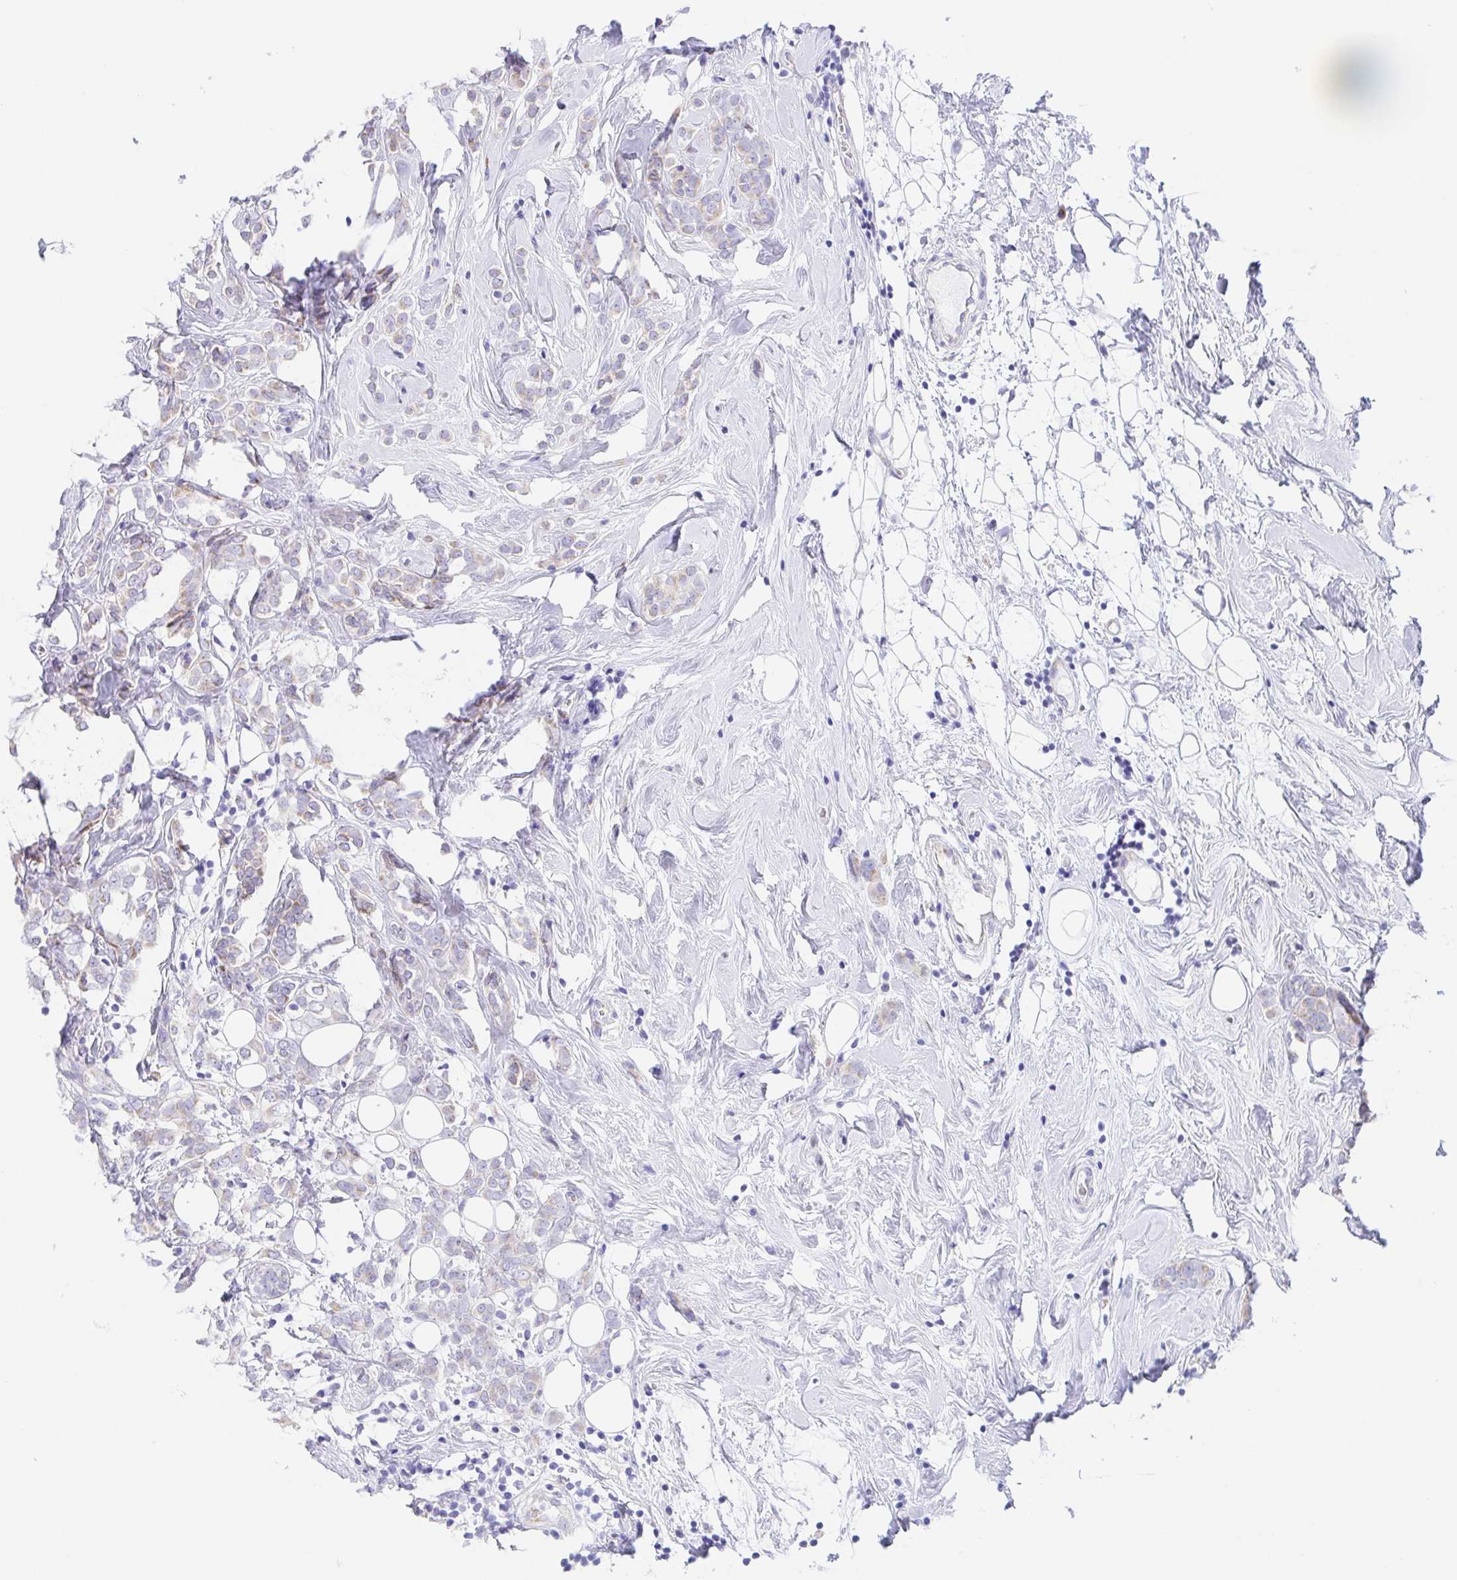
{"staining": {"intensity": "weak", "quantity": "<25%", "location": "cytoplasmic/membranous"}, "tissue": "breast cancer", "cell_type": "Tumor cells", "image_type": "cancer", "snomed": [{"axis": "morphology", "description": "Lobular carcinoma"}, {"axis": "topography", "description": "Breast"}], "caption": "DAB (3,3'-diaminobenzidine) immunohistochemical staining of breast cancer demonstrates no significant positivity in tumor cells.", "gene": "SCG3", "patient": {"sex": "female", "age": 49}}